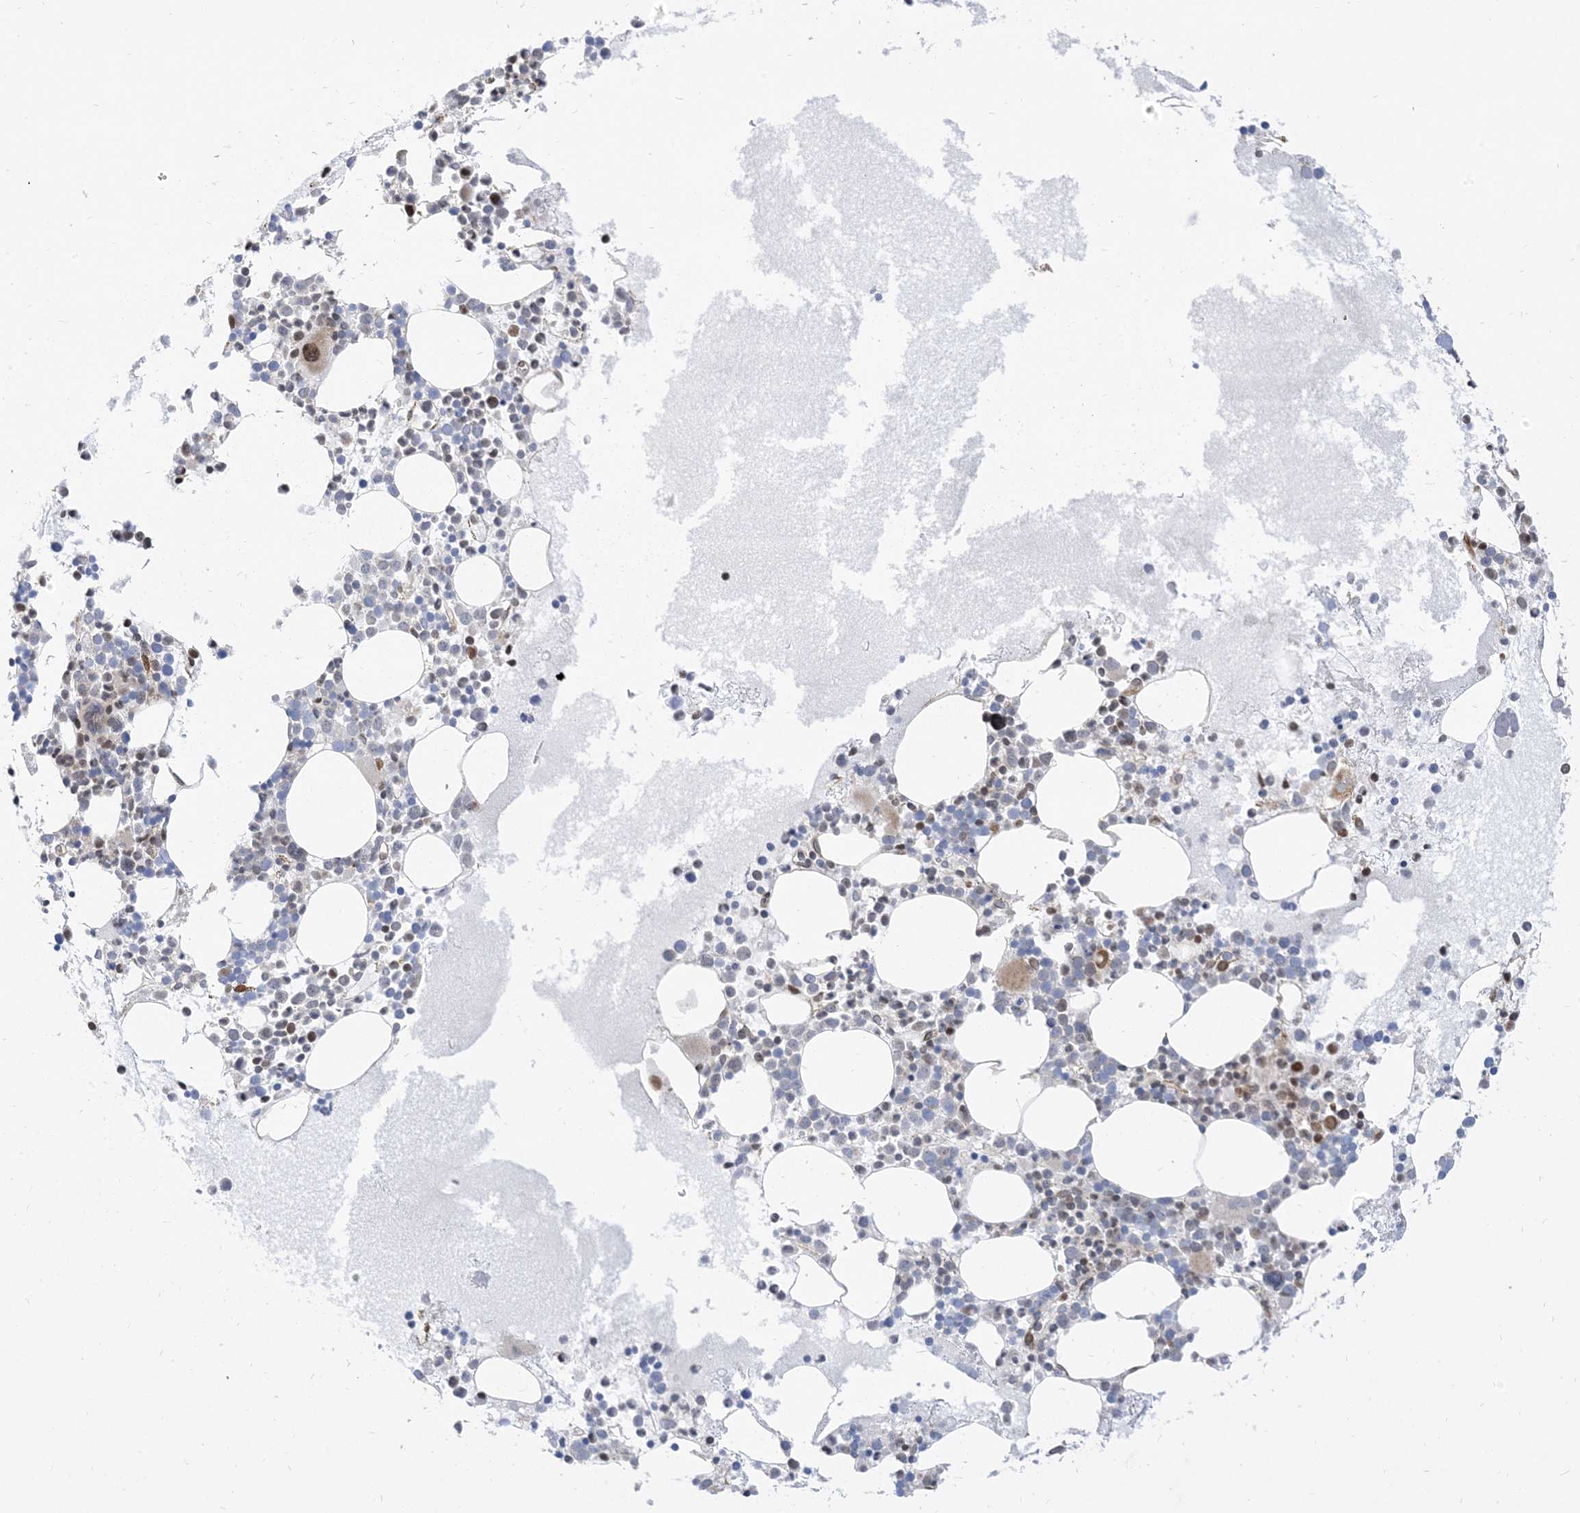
{"staining": {"intensity": "moderate", "quantity": "<25%", "location": "nuclear"}, "tissue": "bone marrow", "cell_type": "Hematopoietic cells", "image_type": "normal", "snomed": [{"axis": "morphology", "description": "Normal tissue, NOS"}, {"axis": "topography", "description": "Bone marrow"}], "caption": "This is a photomicrograph of IHC staining of normal bone marrow, which shows moderate expression in the nuclear of hematopoietic cells.", "gene": "TYSND1", "patient": {"sex": "female", "age": 62}}